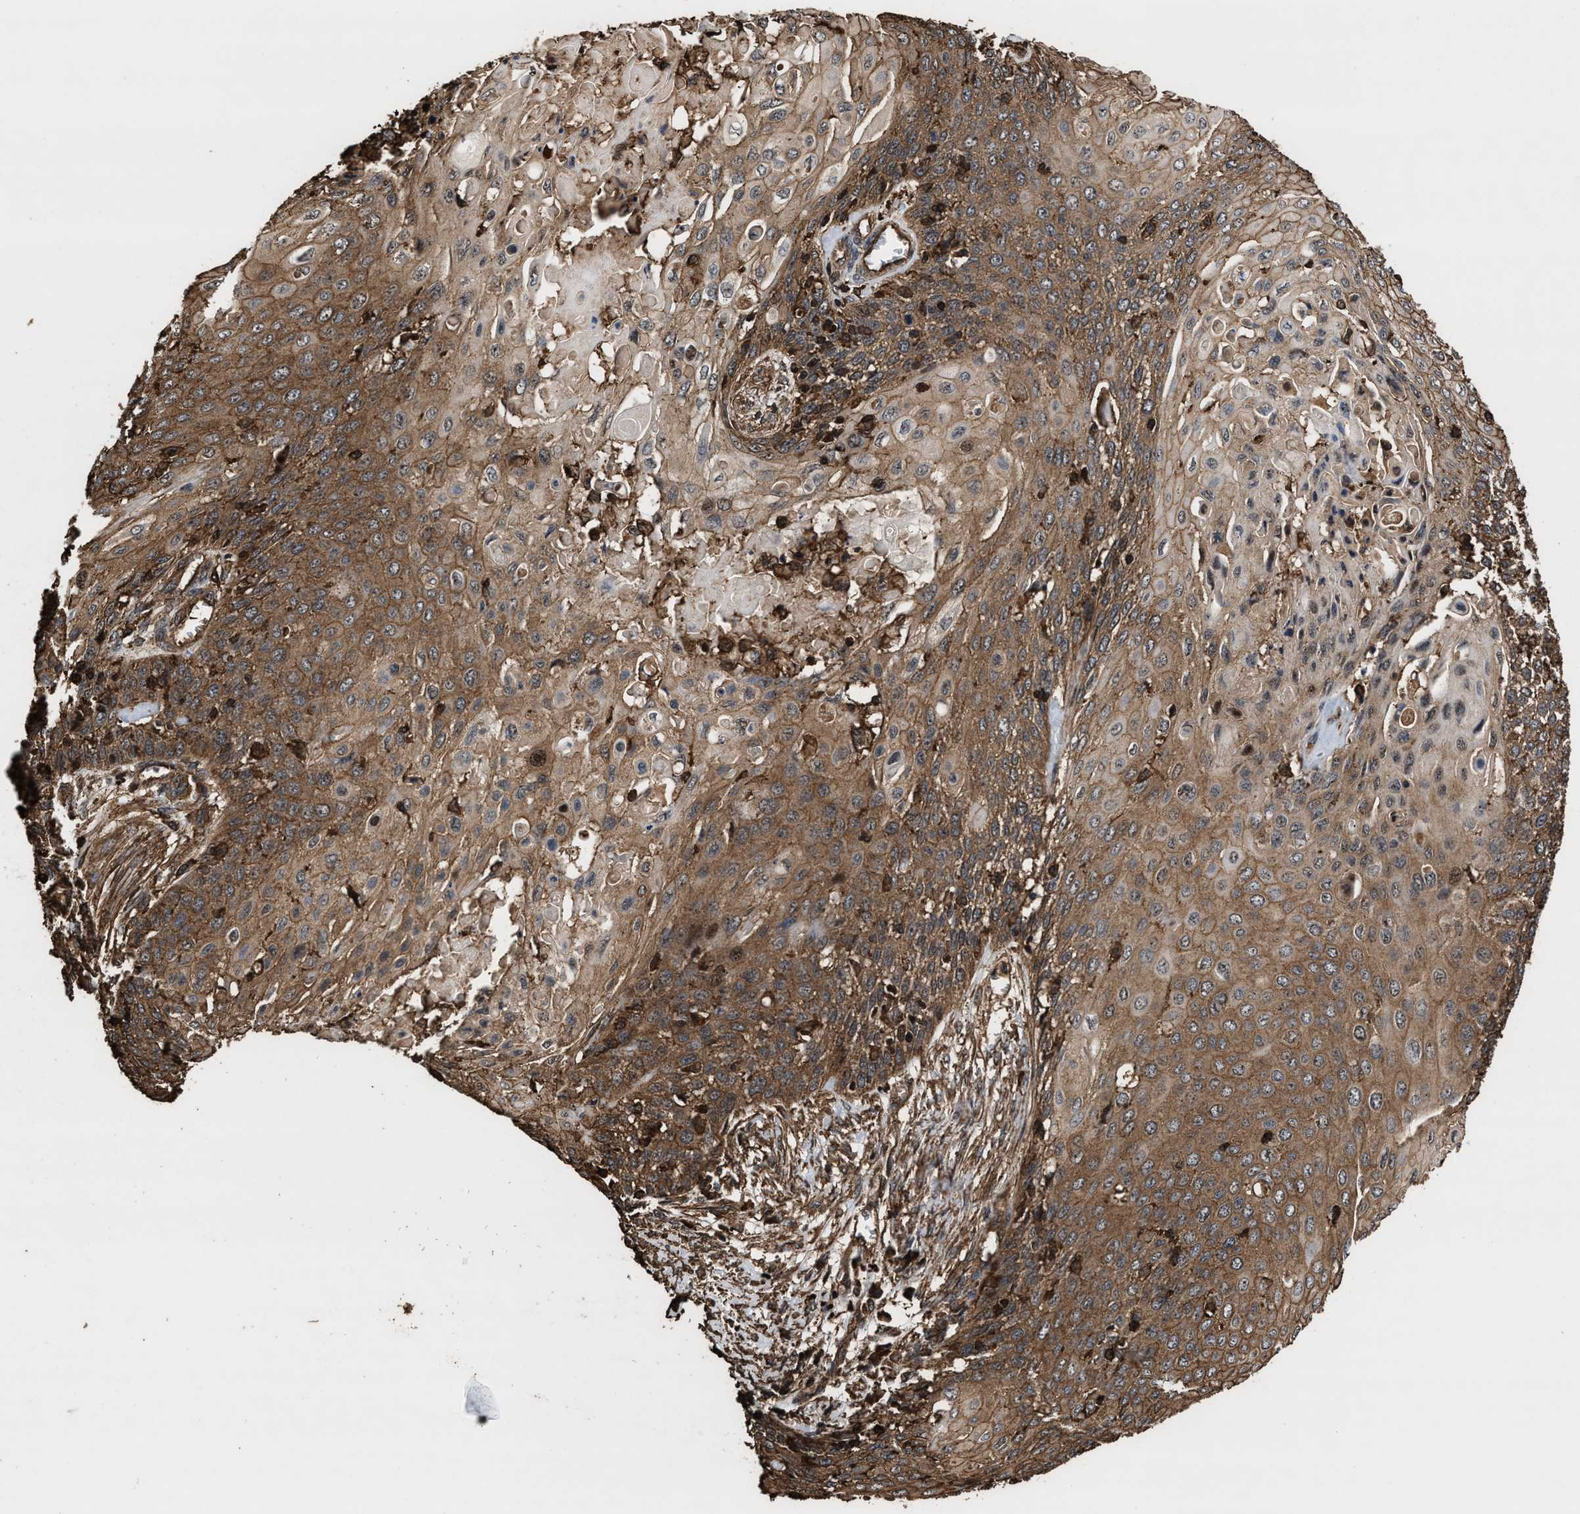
{"staining": {"intensity": "moderate", "quantity": ">75%", "location": "cytoplasmic/membranous"}, "tissue": "cervical cancer", "cell_type": "Tumor cells", "image_type": "cancer", "snomed": [{"axis": "morphology", "description": "Squamous cell carcinoma, NOS"}, {"axis": "topography", "description": "Cervix"}], "caption": "Protein staining of cervical cancer tissue exhibits moderate cytoplasmic/membranous positivity in approximately >75% of tumor cells. The staining was performed using DAB to visualize the protein expression in brown, while the nuclei were stained in blue with hematoxylin (Magnification: 20x).", "gene": "KBTBD2", "patient": {"sex": "female", "age": 39}}